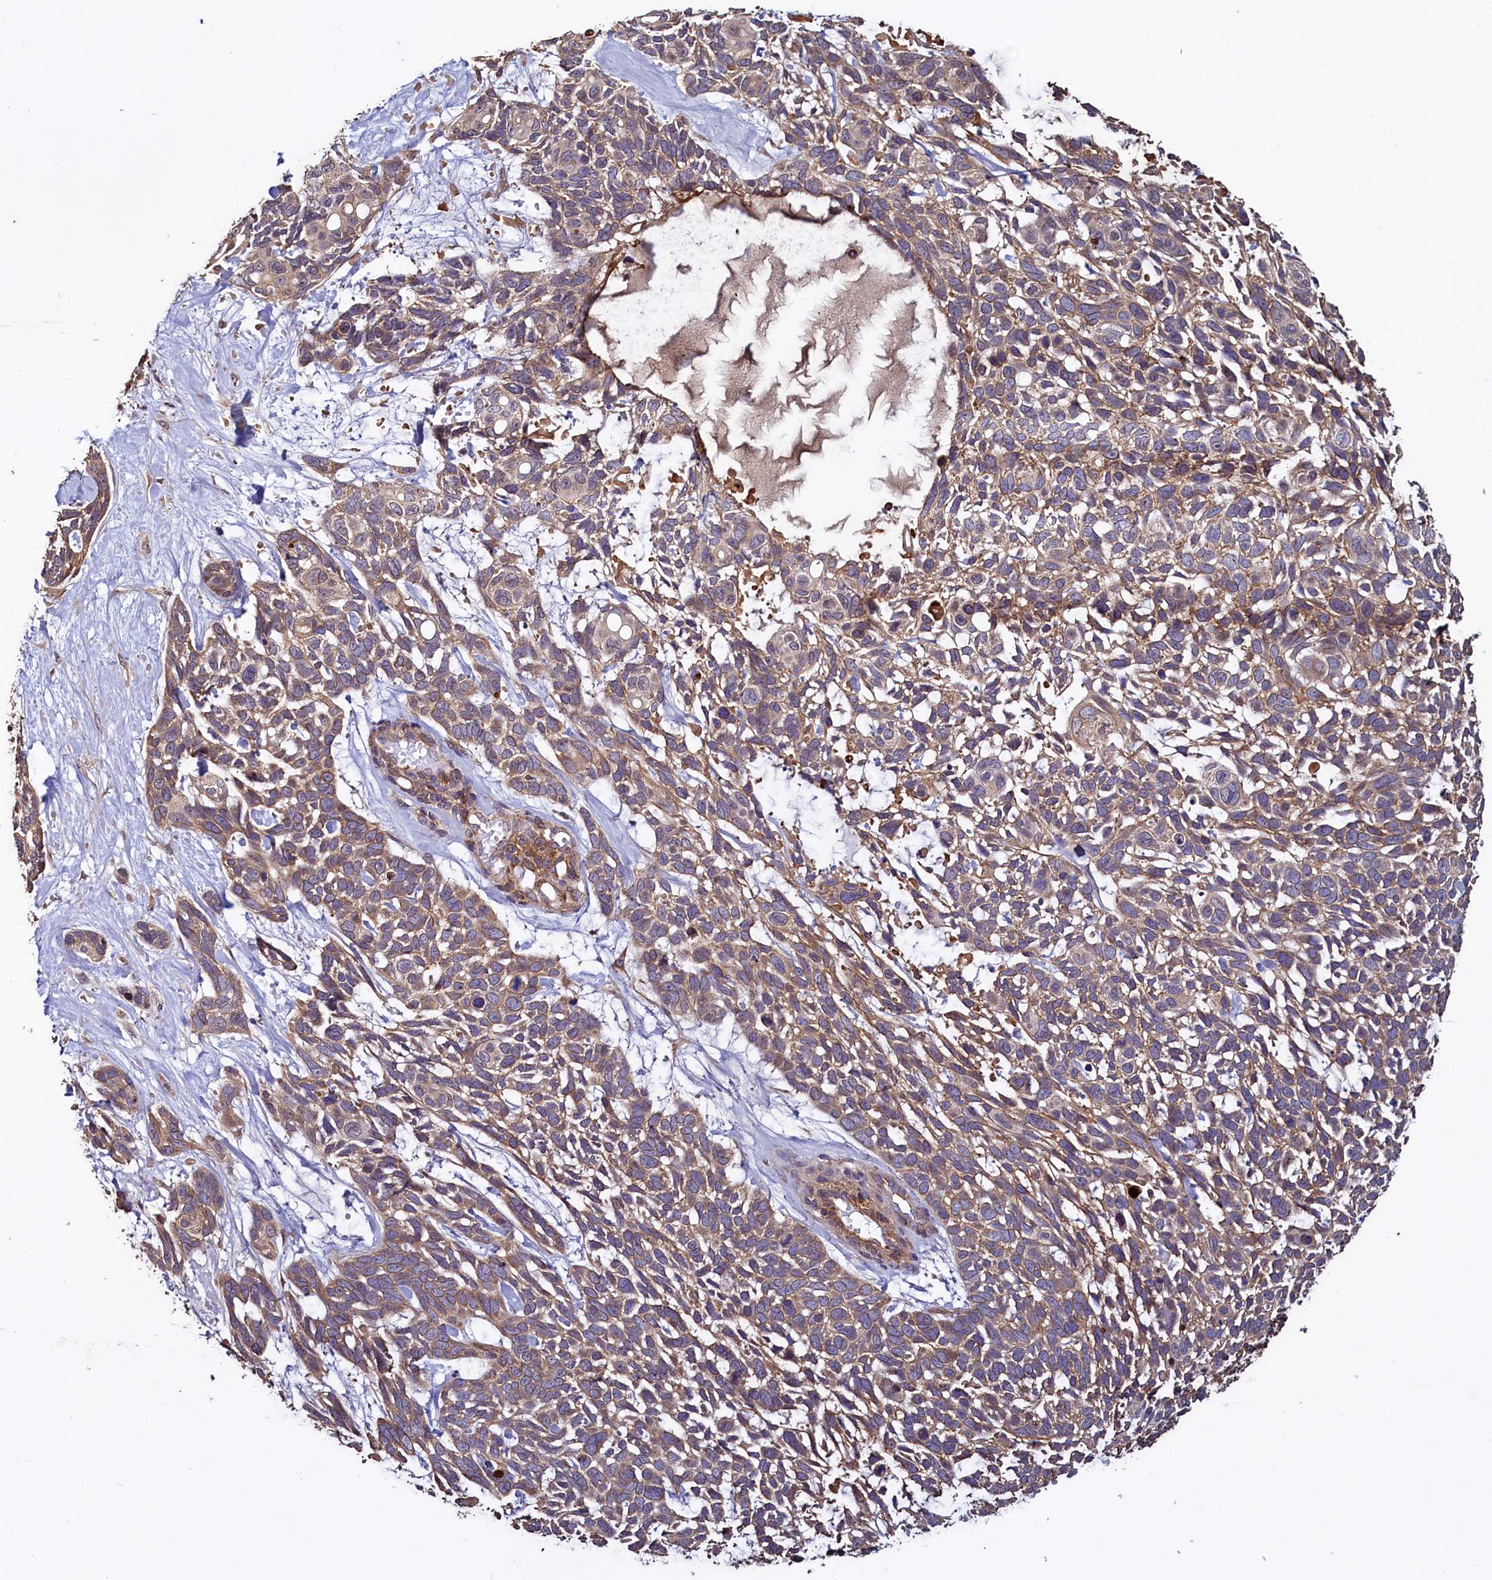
{"staining": {"intensity": "weak", "quantity": "25%-75%", "location": "cytoplasmic/membranous"}, "tissue": "skin cancer", "cell_type": "Tumor cells", "image_type": "cancer", "snomed": [{"axis": "morphology", "description": "Basal cell carcinoma"}, {"axis": "topography", "description": "Skin"}], "caption": "A brown stain highlights weak cytoplasmic/membranous positivity of a protein in skin basal cell carcinoma tumor cells.", "gene": "RBFA", "patient": {"sex": "male", "age": 88}}